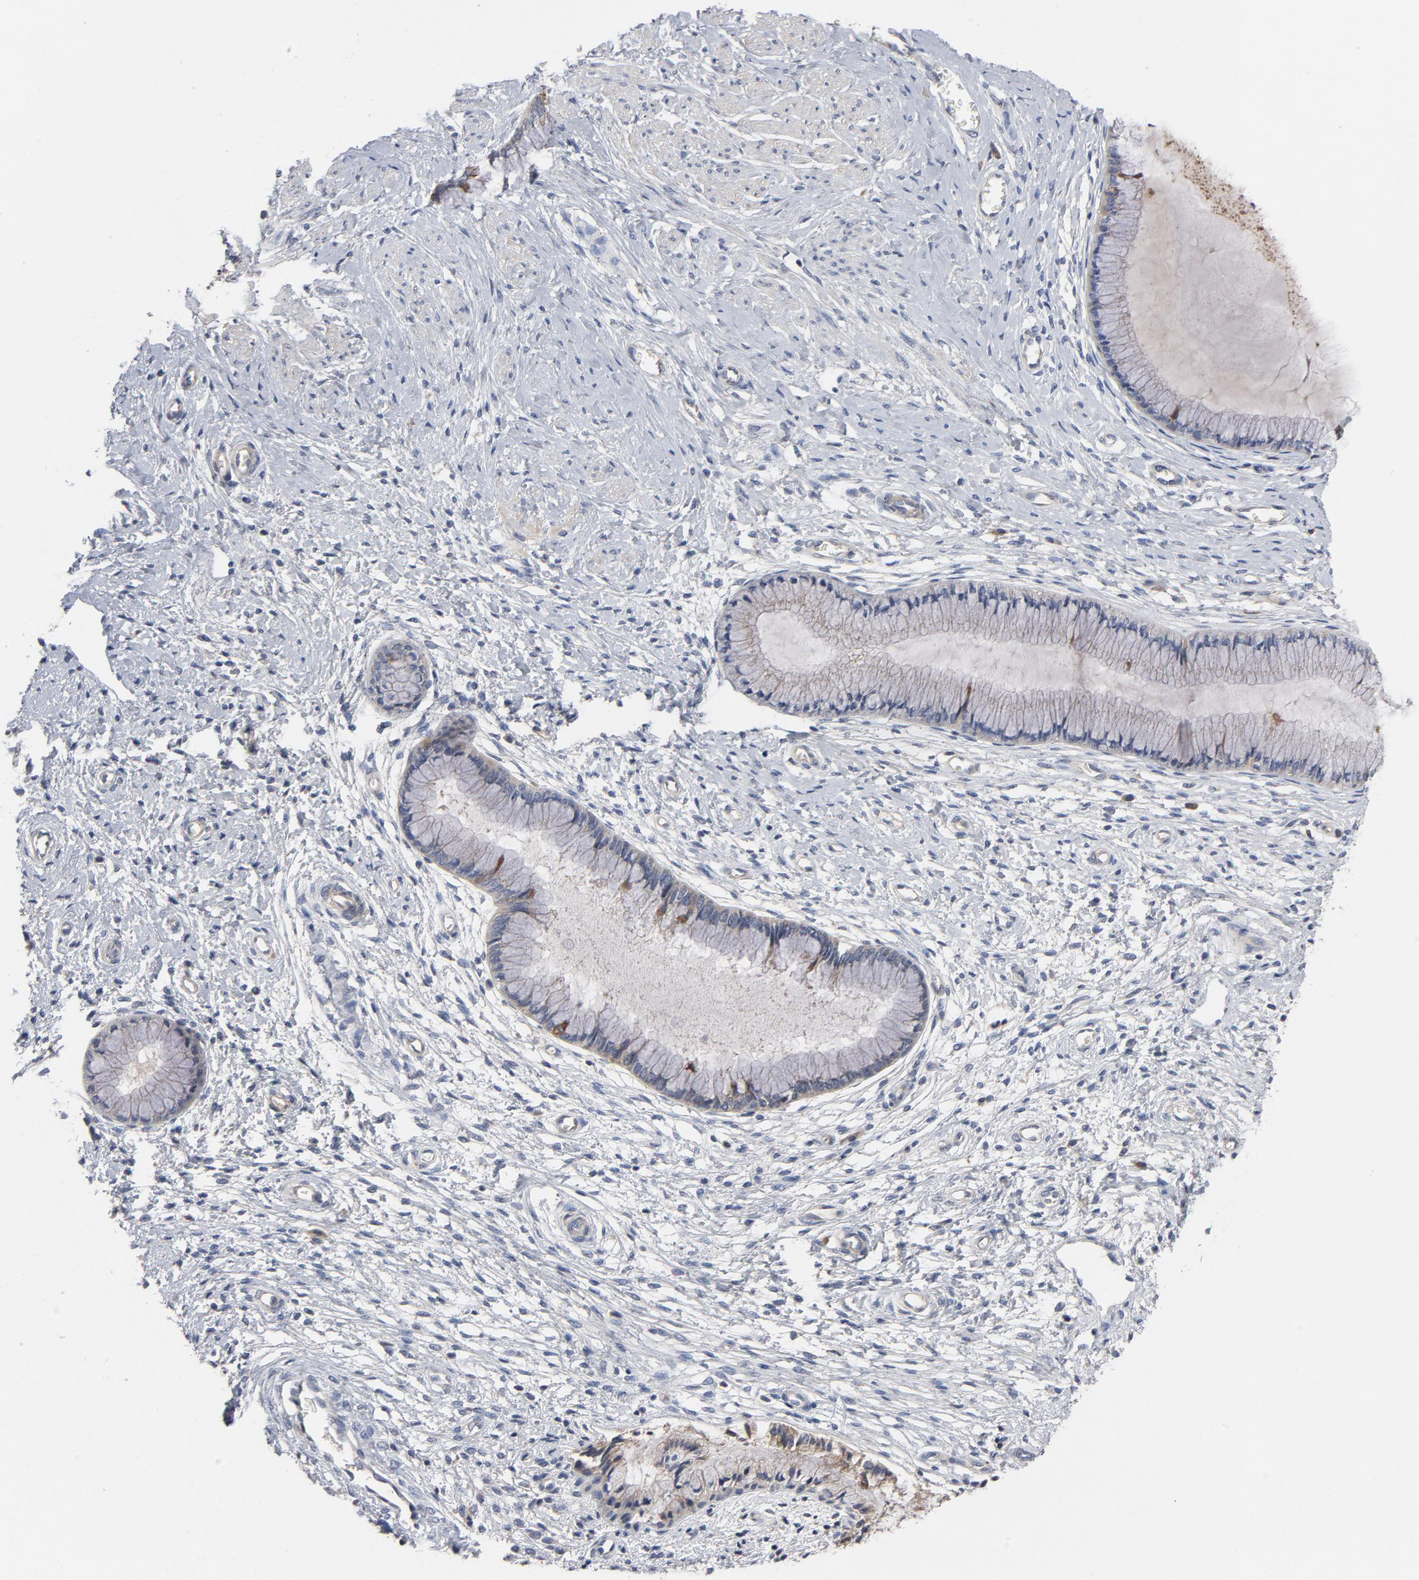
{"staining": {"intensity": "weak", "quantity": ">75%", "location": "cytoplasmic/membranous"}, "tissue": "cervix", "cell_type": "Glandular cells", "image_type": "normal", "snomed": [{"axis": "morphology", "description": "Normal tissue, NOS"}, {"axis": "topography", "description": "Cervix"}], "caption": "Protein expression analysis of unremarkable cervix reveals weak cytoplasmic/membranous expression in about >75% of glandular cells. (DAB (3,3'-diaminobenzidine) = brown stain, brightfield microscopy at high magnification).", "gene": "CCDC134", "patient": {"sex": "female", "age": 27}}